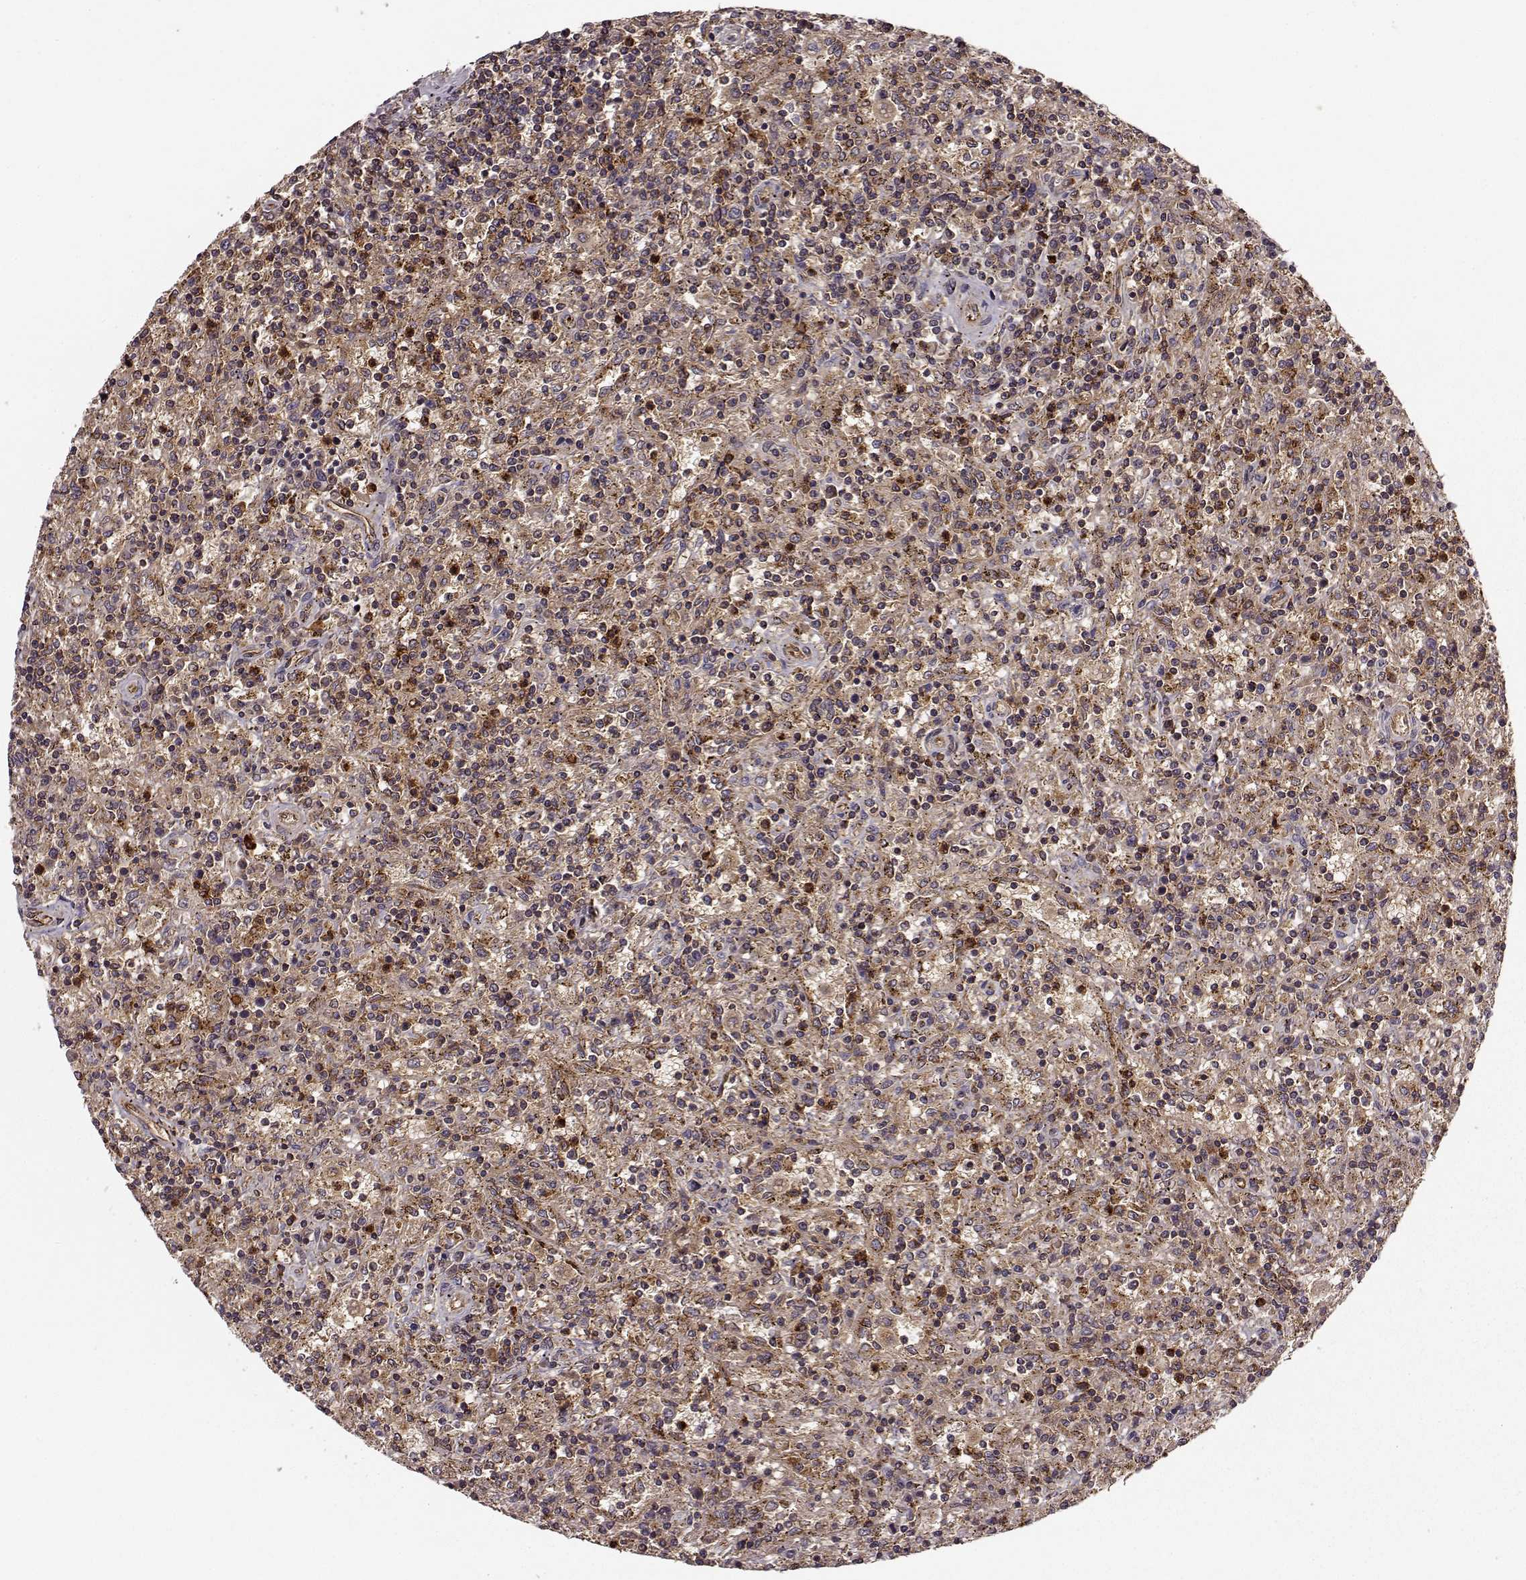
{"staining": {"intensity": "moderate", "quantity": ">75%", "location": "cytoplasmic/membranous"}, "tissue": "lymphoma", "cell_type": "Tumor cells", "image_type": "cancer", "snomed": [{"axis": "morphology", "description": "Malignant lymphoma, non-Hodgkin's type, Low grade"}, {"axis": "topography", "description": "Spleen"}], "caption": "This photomicrograph shows IHC staining of malignant lymphoma, non-Hodgkin's type (low-grade), with medium moderate cytoplasmic/membranous positivity in about >75% of tumor cells.", "gene": "IFRD2", "patient": {"sex": "male", "age": 62}}